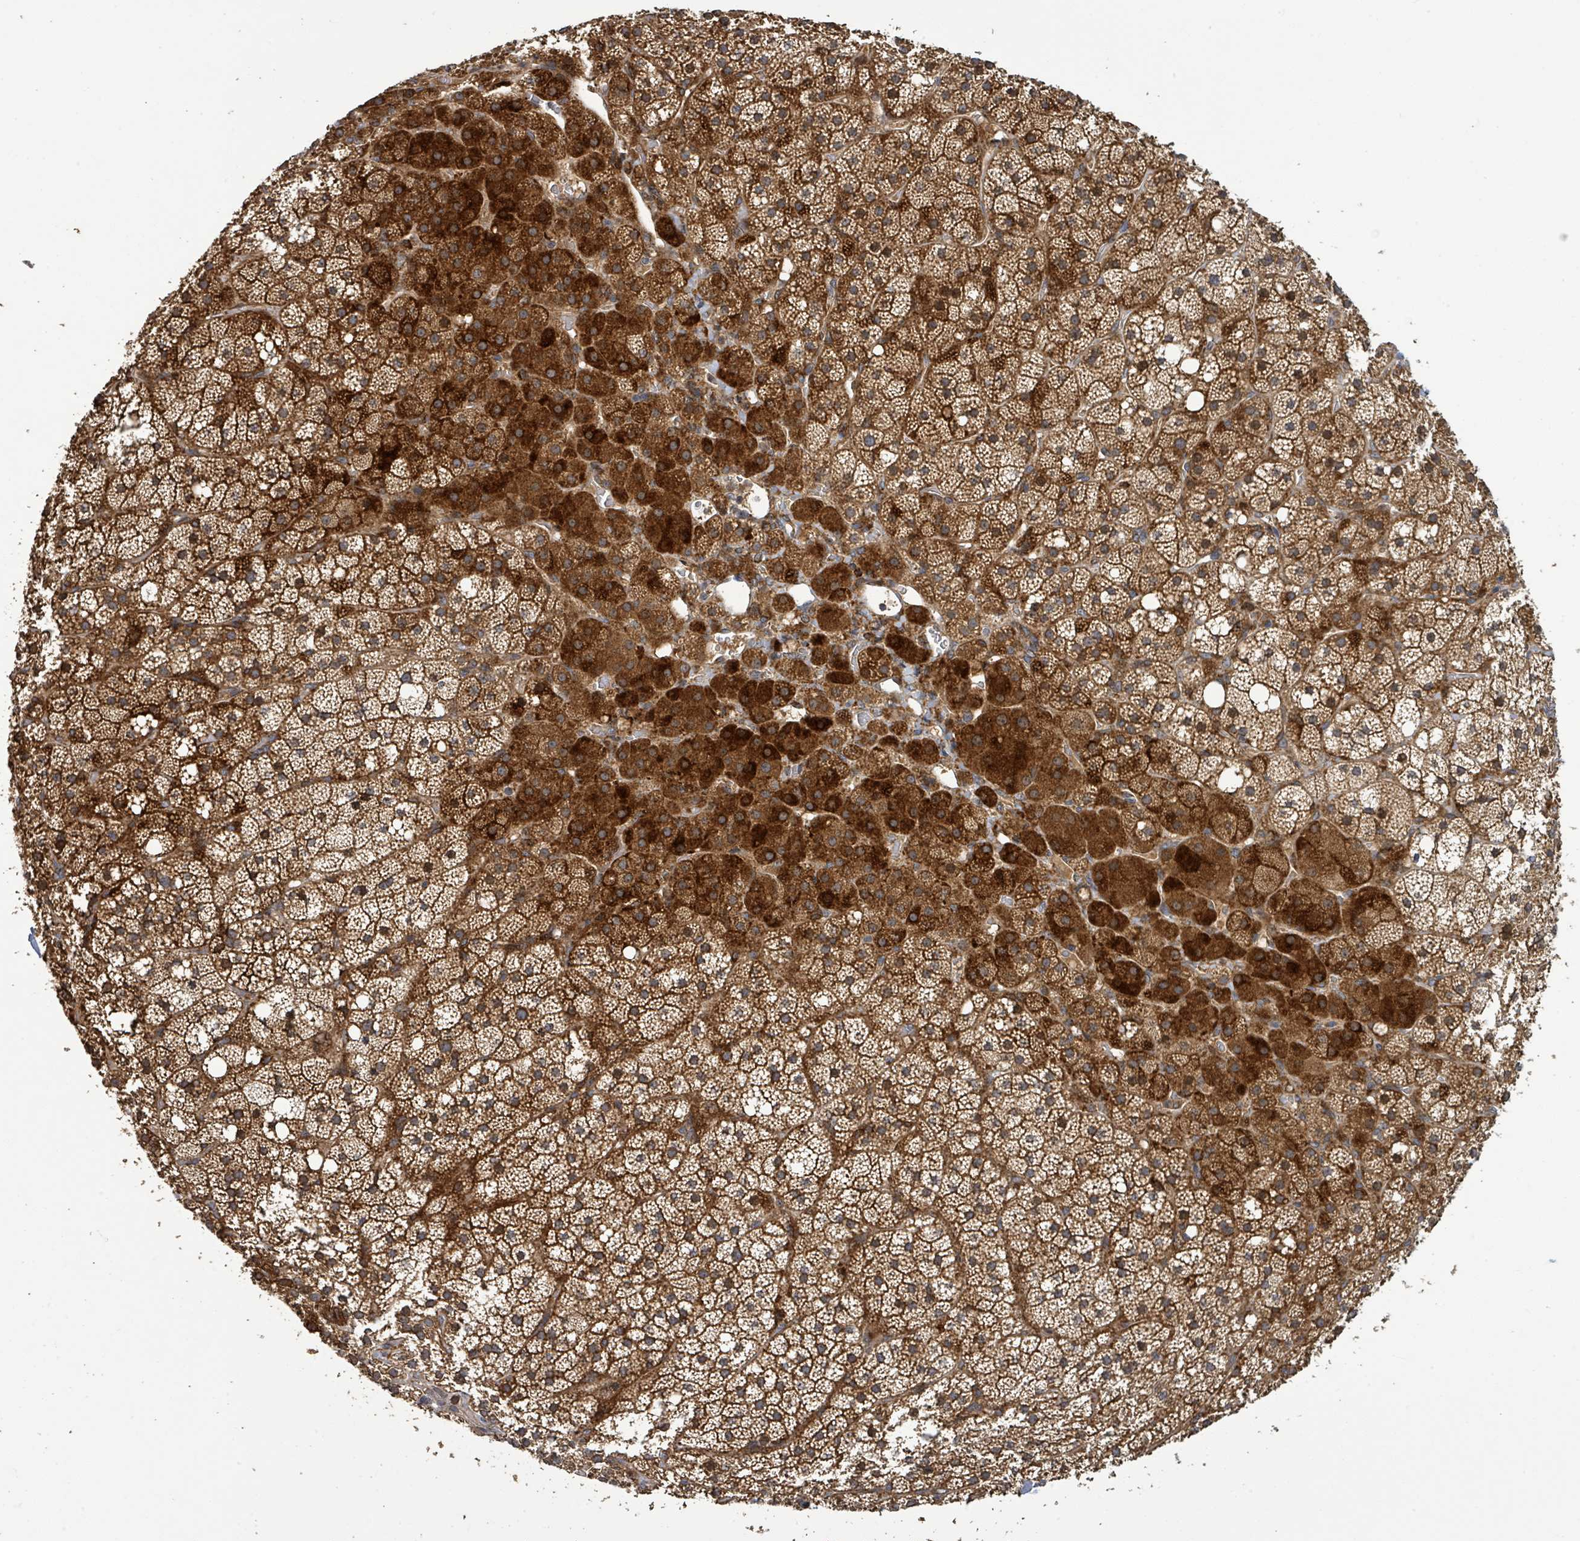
{"staining": {"intensity": "strong", "quantity": ">75%", "location": "cytoplasmic/membranous"}, "tissue": "adrenal gland", "cell_type": "Glandular cells", "image_type": "normal", "snomed": [{"axis": "morphology", "description": "Normal tissue, NOS"}, {"axis": "topography", "description": "Adrenal gland"}], "caption": "This is an image of immunohistochemistry (IHC) staining of unremarkable adrenal gland, which shows strong staining in the cytoplasmic/membranous of glandular cells.", "gene": "STARD4", "patient": {"sex": "male", "age": 53}}